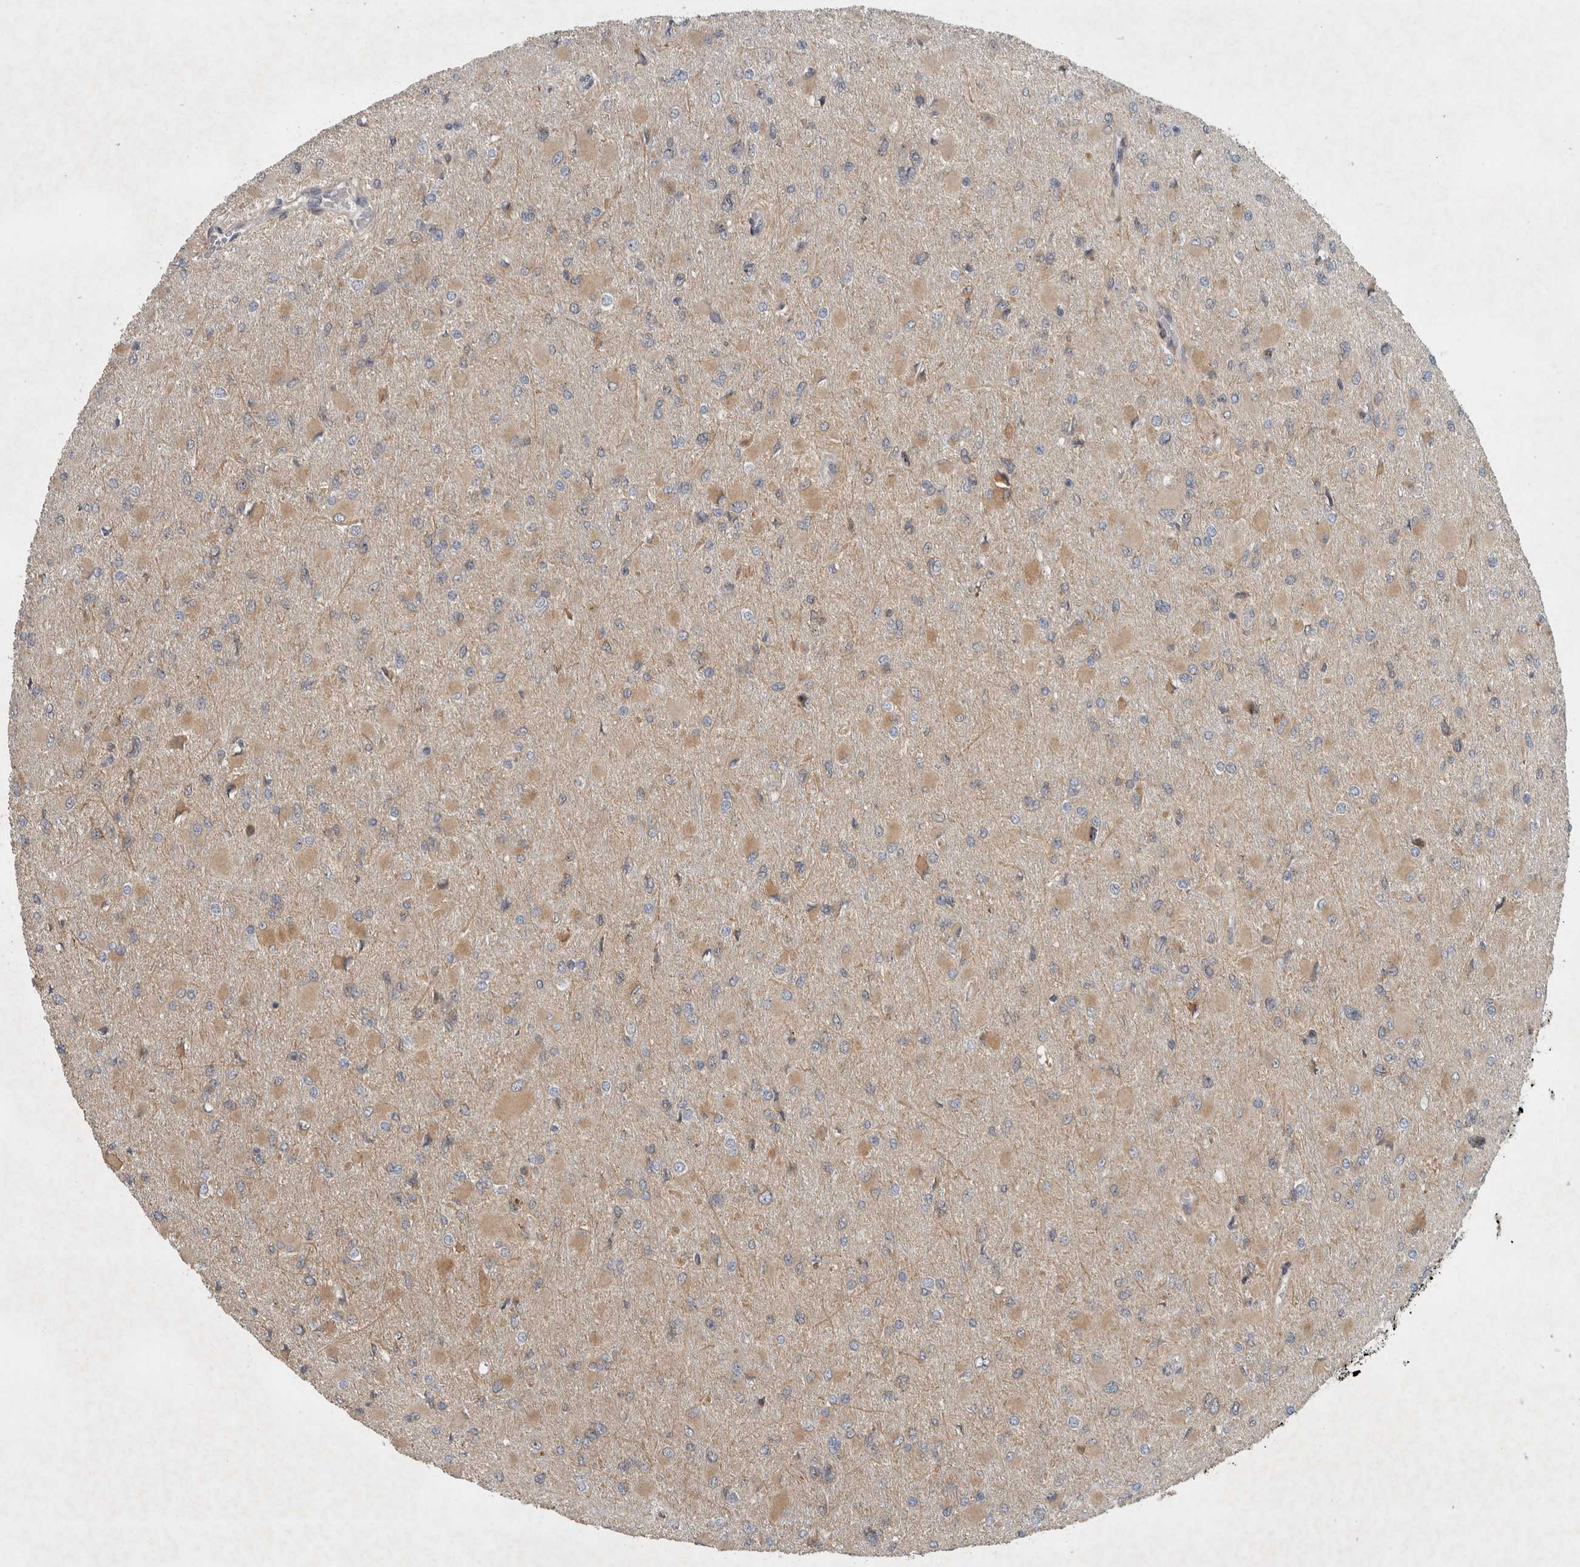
{"staining": {"intensity": "weak", "quantity": "25%-75%", "location": "cytoplasmic/membranous"}, "tissue": "glioma", "cell_type": "Tumor cells", "image_type": "cancer", "snomed": [{"axis": "morphology", "description": "Glioma, malignant, High grade"}, {"axis": "topography", "description": "Cerebral cortex"}], "caption": "This is a photomicrograph of IHC staining of glioma, which shows weak expression in the cytoplasmic/membranous of tumor cells.", "gene": "GPR137B", "patient": {"sex": "female", "age": 36}}